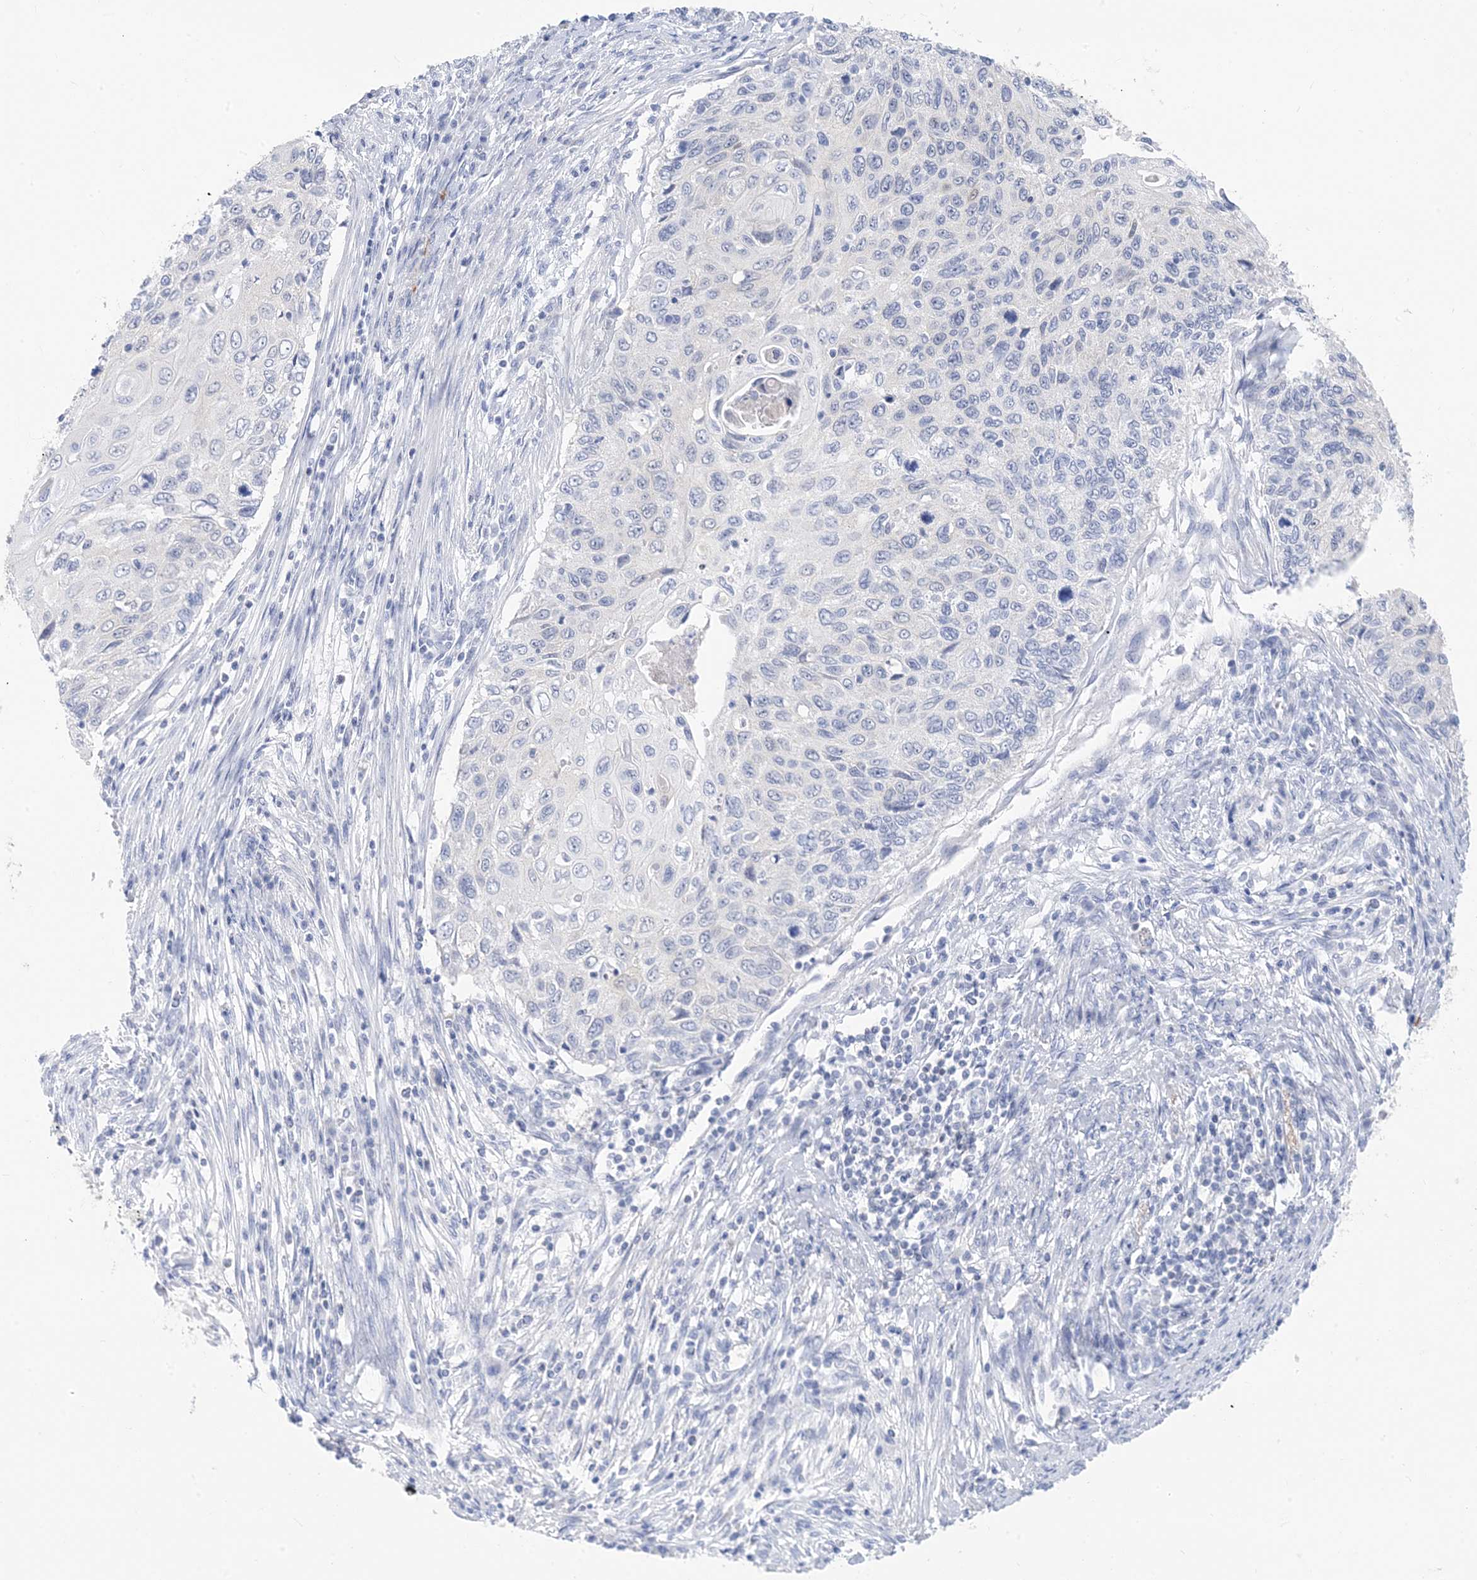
{"staining": {"intensity": "negative", "quantity": "none", "location": "none"}, "tissue": "cervical cancer", "cell_type": "Tumor cells", "image_type": "cancer", "snomed": [{"axis": "morphology", "description": "Squamous cell carcinoma, NOS"}, {"axis": "topography", "description": "Cervix"}], "caption": "Tumor cells show no significant positivity in cervical cancer. Nuclei are stained in blue.", "gene": "SH3YL1", "patient": {"sex": "female", "age": 70}}